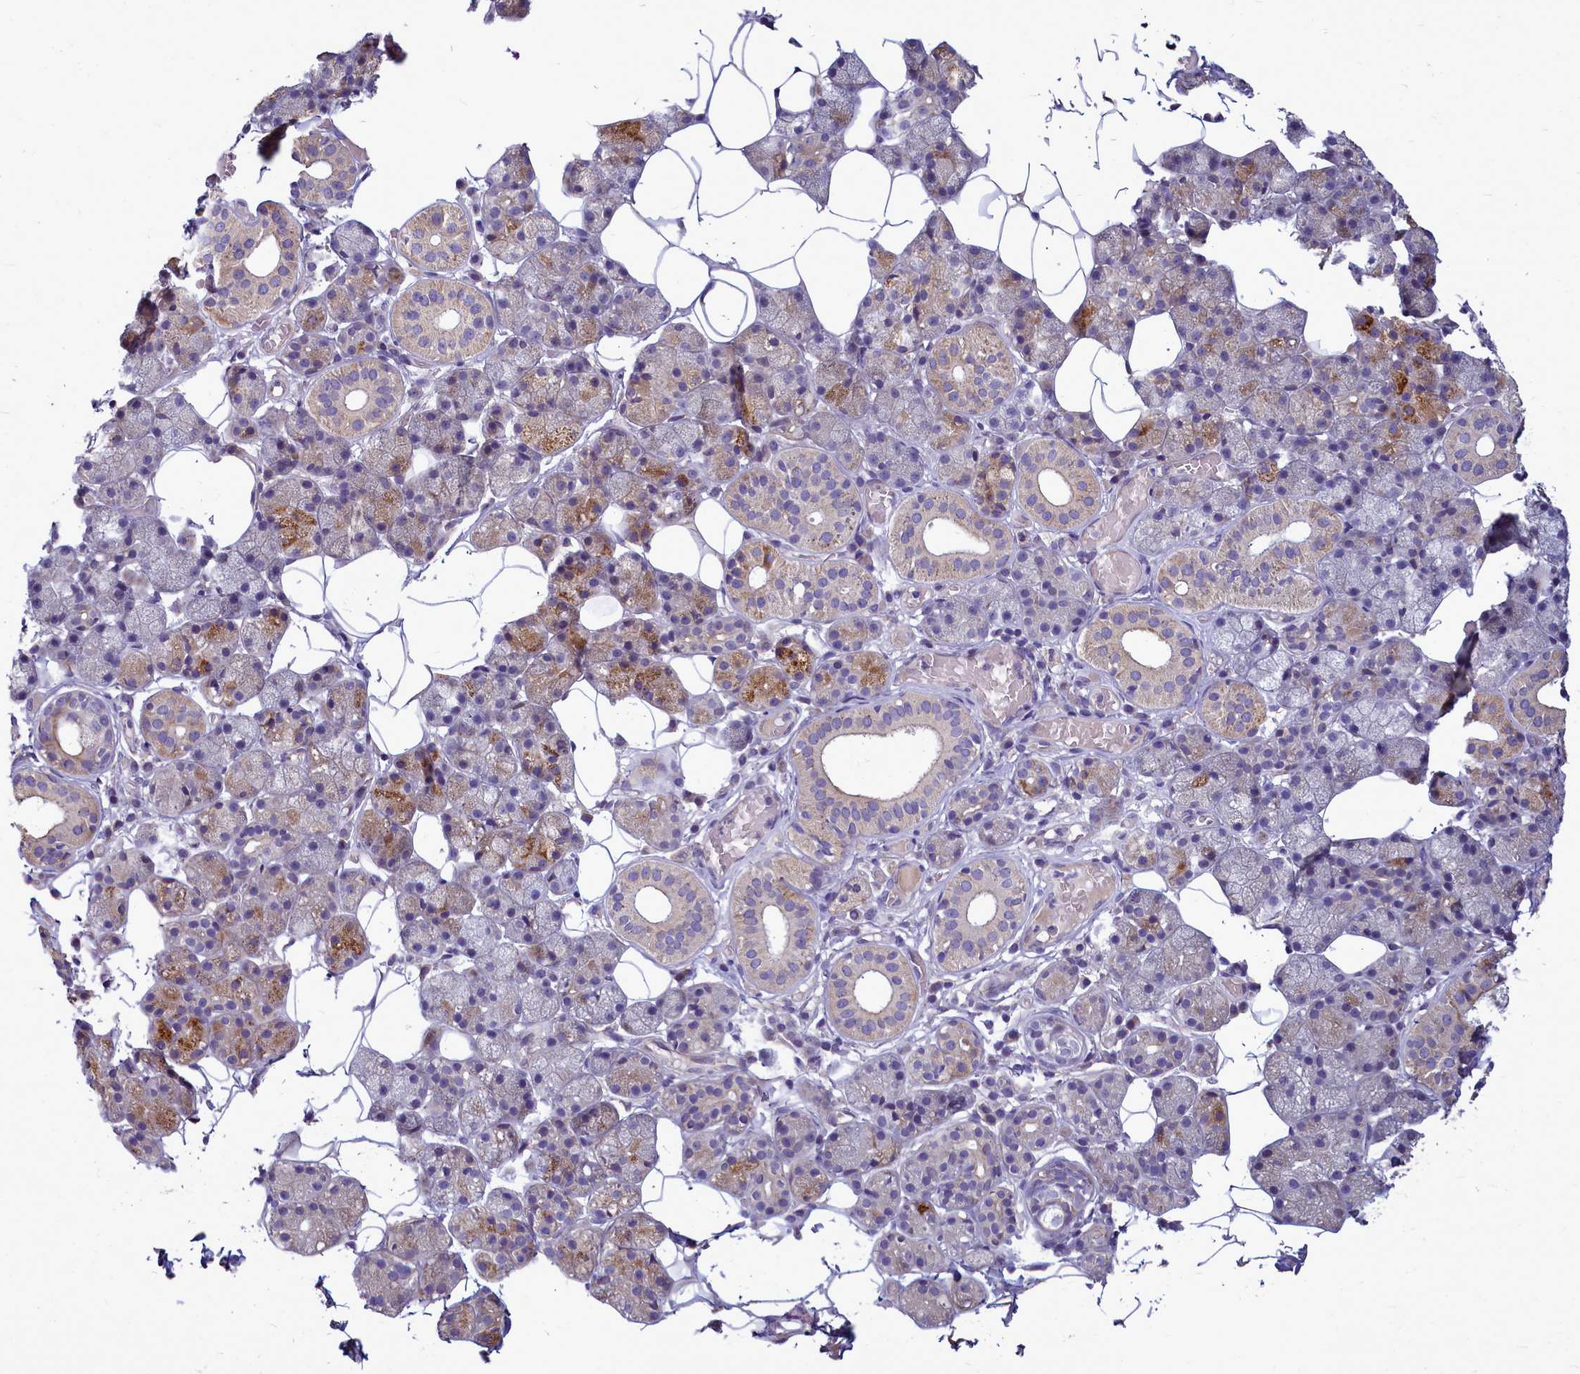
{"staining": {"intensity": "moderate", "quantity": "<25%", "location": "cytoplasmic/membranous"}, "tissue": "salivary gland", "cell_type": "Glandular cells", "image_type": "normal", "snomed": [{"axis": "morphology", "description": "Normal tissue, NOS"}, {"axis": "topography", "description": "Salivary gland"}], "caption": "Protein staining of normal salivary gland demonstrates moderate cytoplasmic/membranous staining in about <25% of glandular cells.", "gene": "SMPD4", "patient": {"sex": "female", "age": 33}}